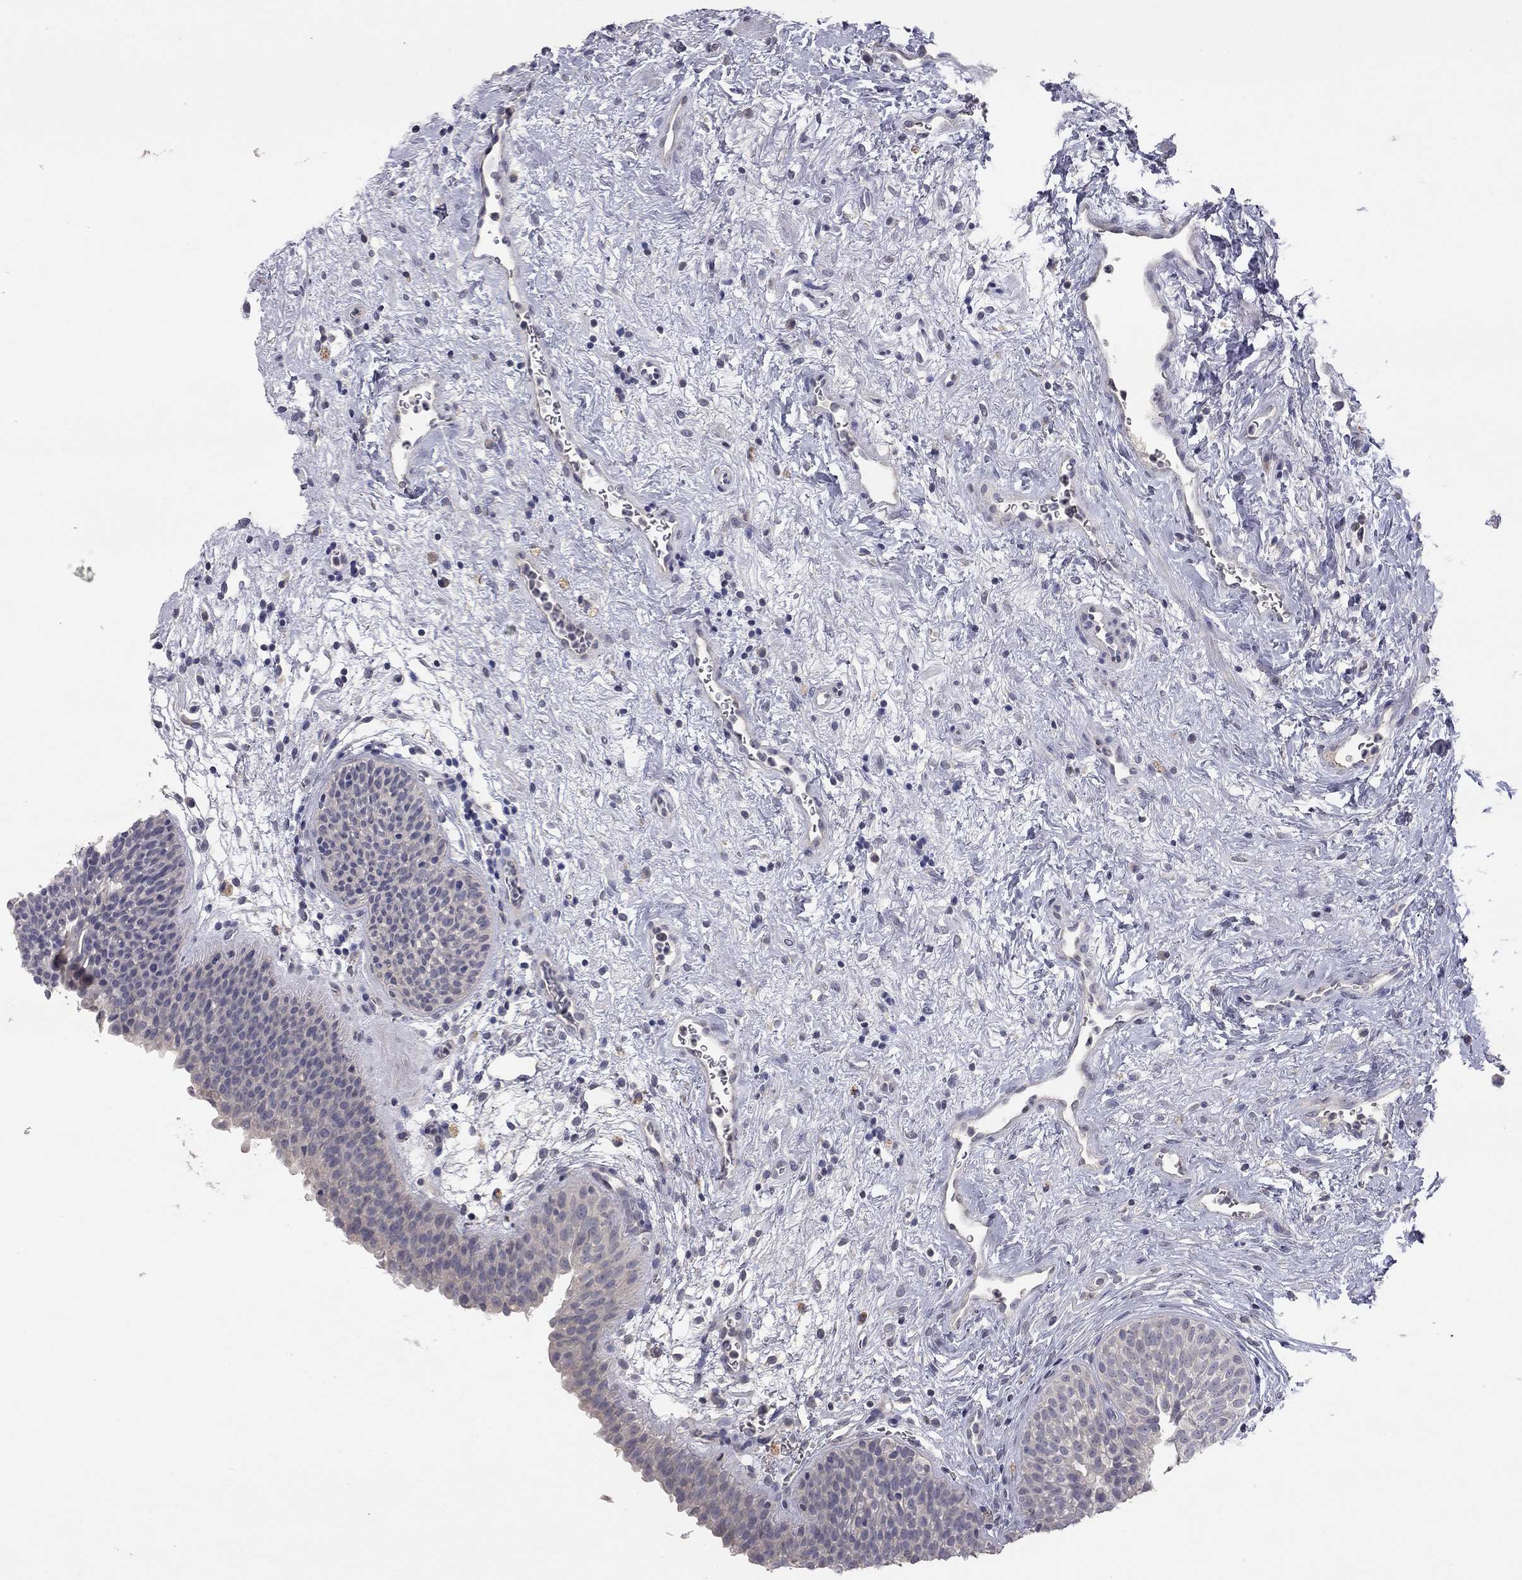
{"staining": {"intensity": "negative", "quantity": "none", "location": "none"}, "tissue": "urinary bladder", "cell_type": "Urothelial cells", "image_type": "normal", "snomed": [{"axis": "morphology", "description": "Normal tissue, NOS"}, {"axis": "topography", "description": "Urinary bladder"}], "caption": "Immunohistochemistry of normal urinary bladder reveals no staining in urothelial cells.", "gene": "SYT12", "patient": {"sex": "male", "age": 37}}